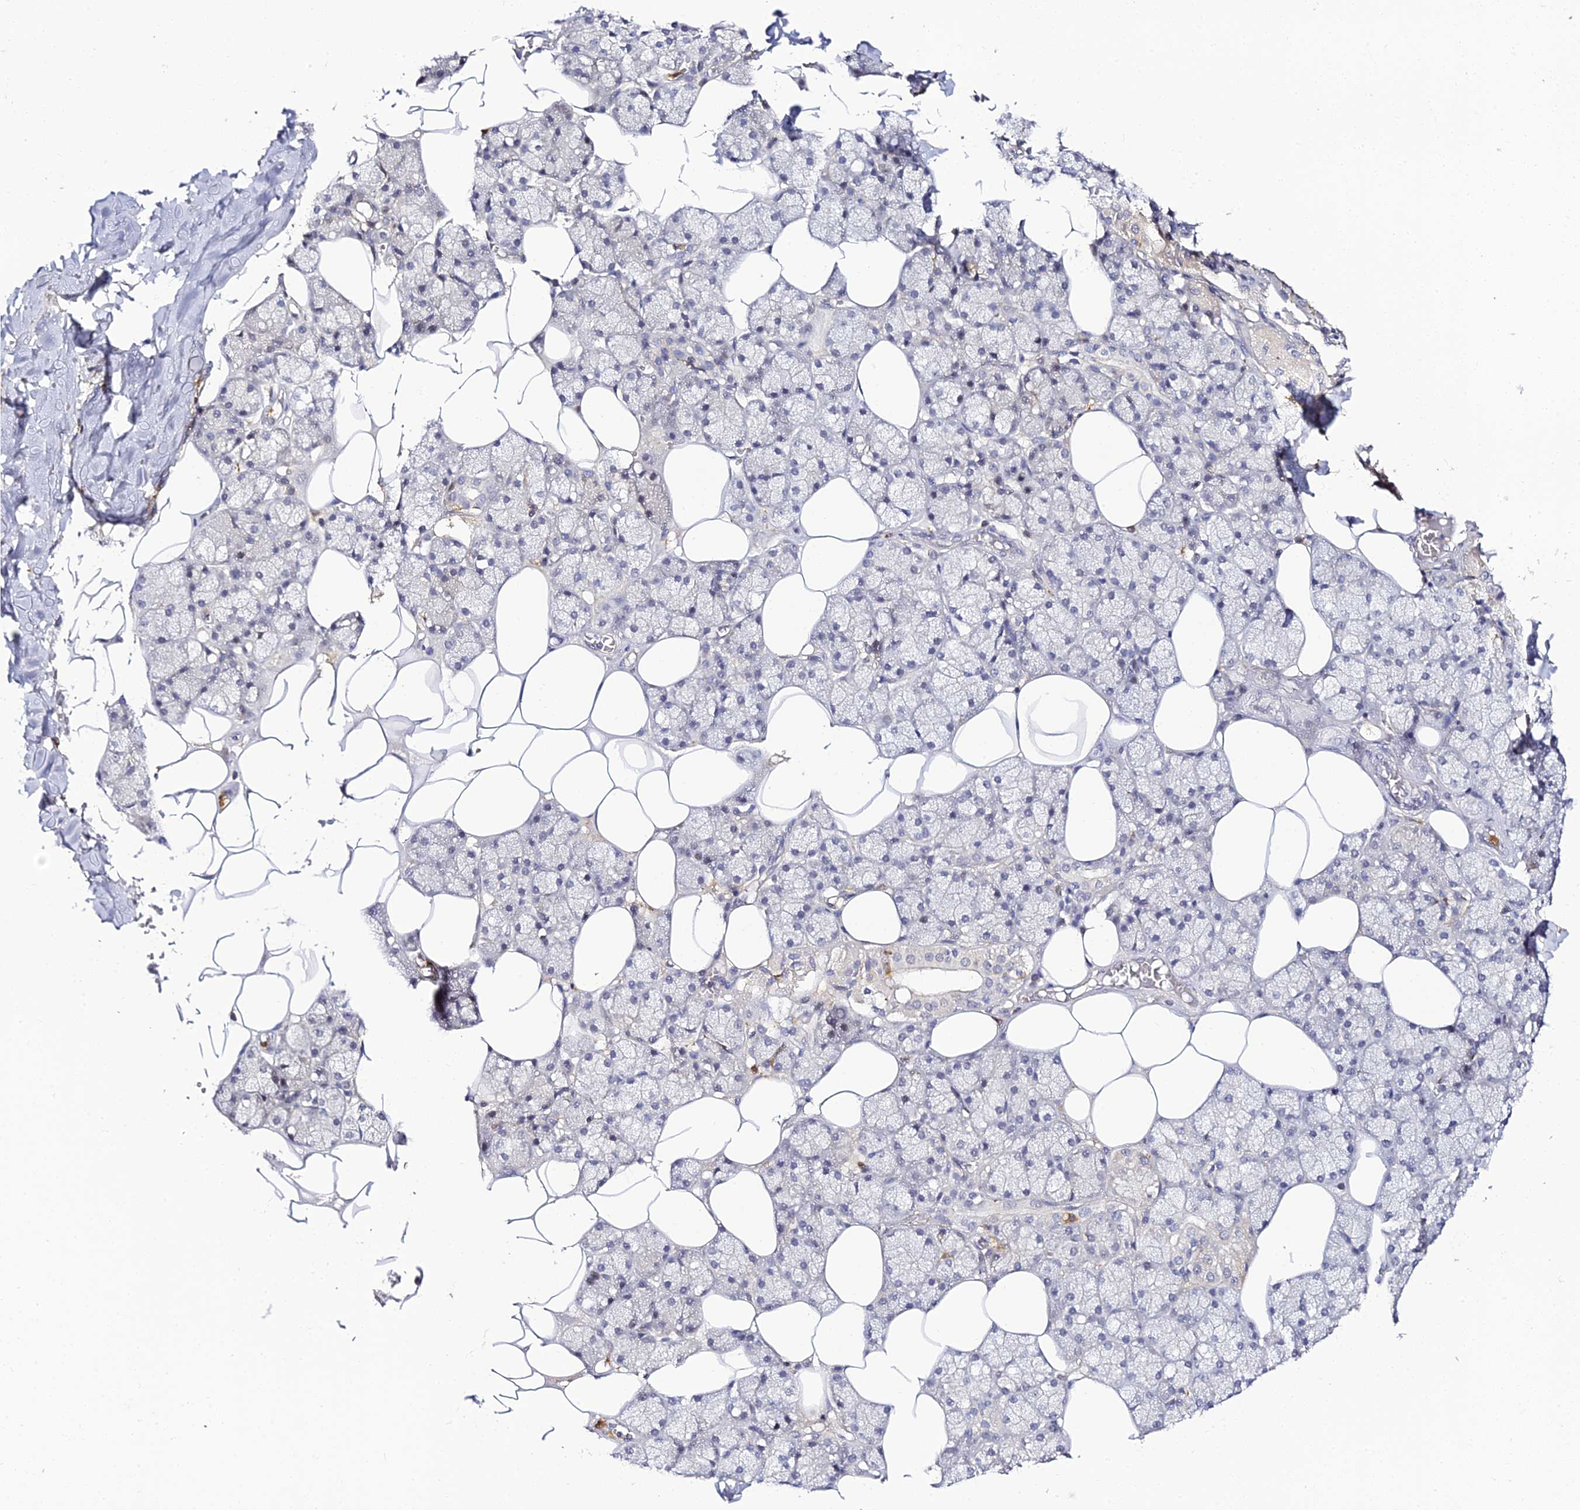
{"staining": {"intensity": "negative", "quantity": "none", "location": "none"}, "tissue": "salivary gland", "cell_type": "Glandular cells", "image_type": "normal", "snomed": [{"axis": "morphology", "description": "Normal tissue, NOS"}, {"axis": "topography", "description": "Salivary gland"}], "caption": "A photomicrograph of human salivary gland is negative for staining in glandular cells.", "gene": "IL4I1", "patient": {"sex": "male", "age": 62}}